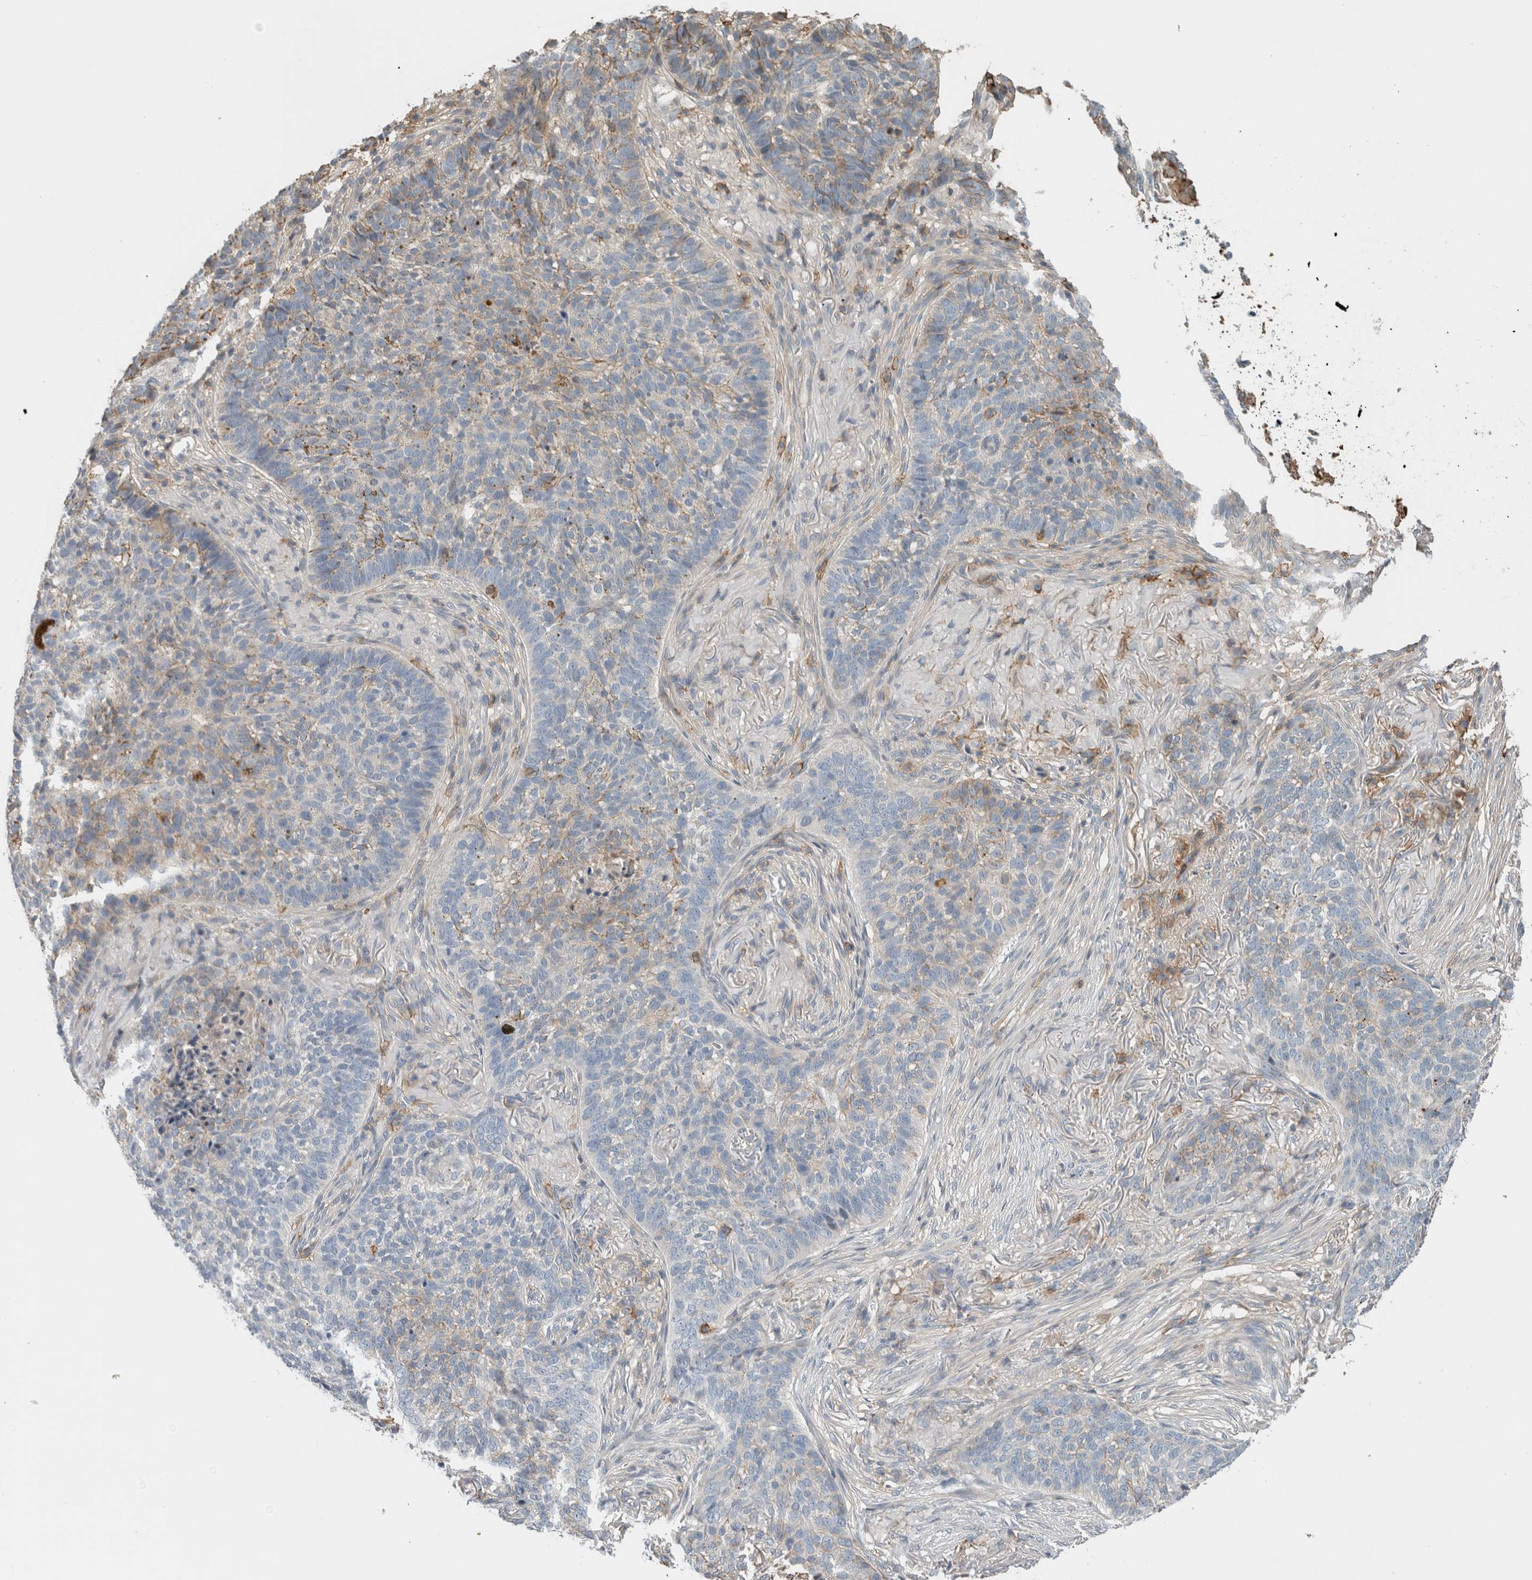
{"staining": {"intensity": "weak", "quantity": "<25%", "location": "cytoplasmic/membranous"}, "tissue": "skin cancer", "cell_type": "Tumor cells", "image_type": "cancer", "snomed": [{"axis": "morphology", "description": "Basal cell carcinoma"}, {"axis": "topography", "description": "Skin"}], "caption": "Tumor cells show no significant positivity in skin cancer (basal cell carcinoma). (Brightfield microscopy of DAB (3,3'-diaminobenzidine) immunohistochemistry (IHC) at high magnification).", "gene": "ERCC6L2", "patient": {"sex": "male", "age": 85}}